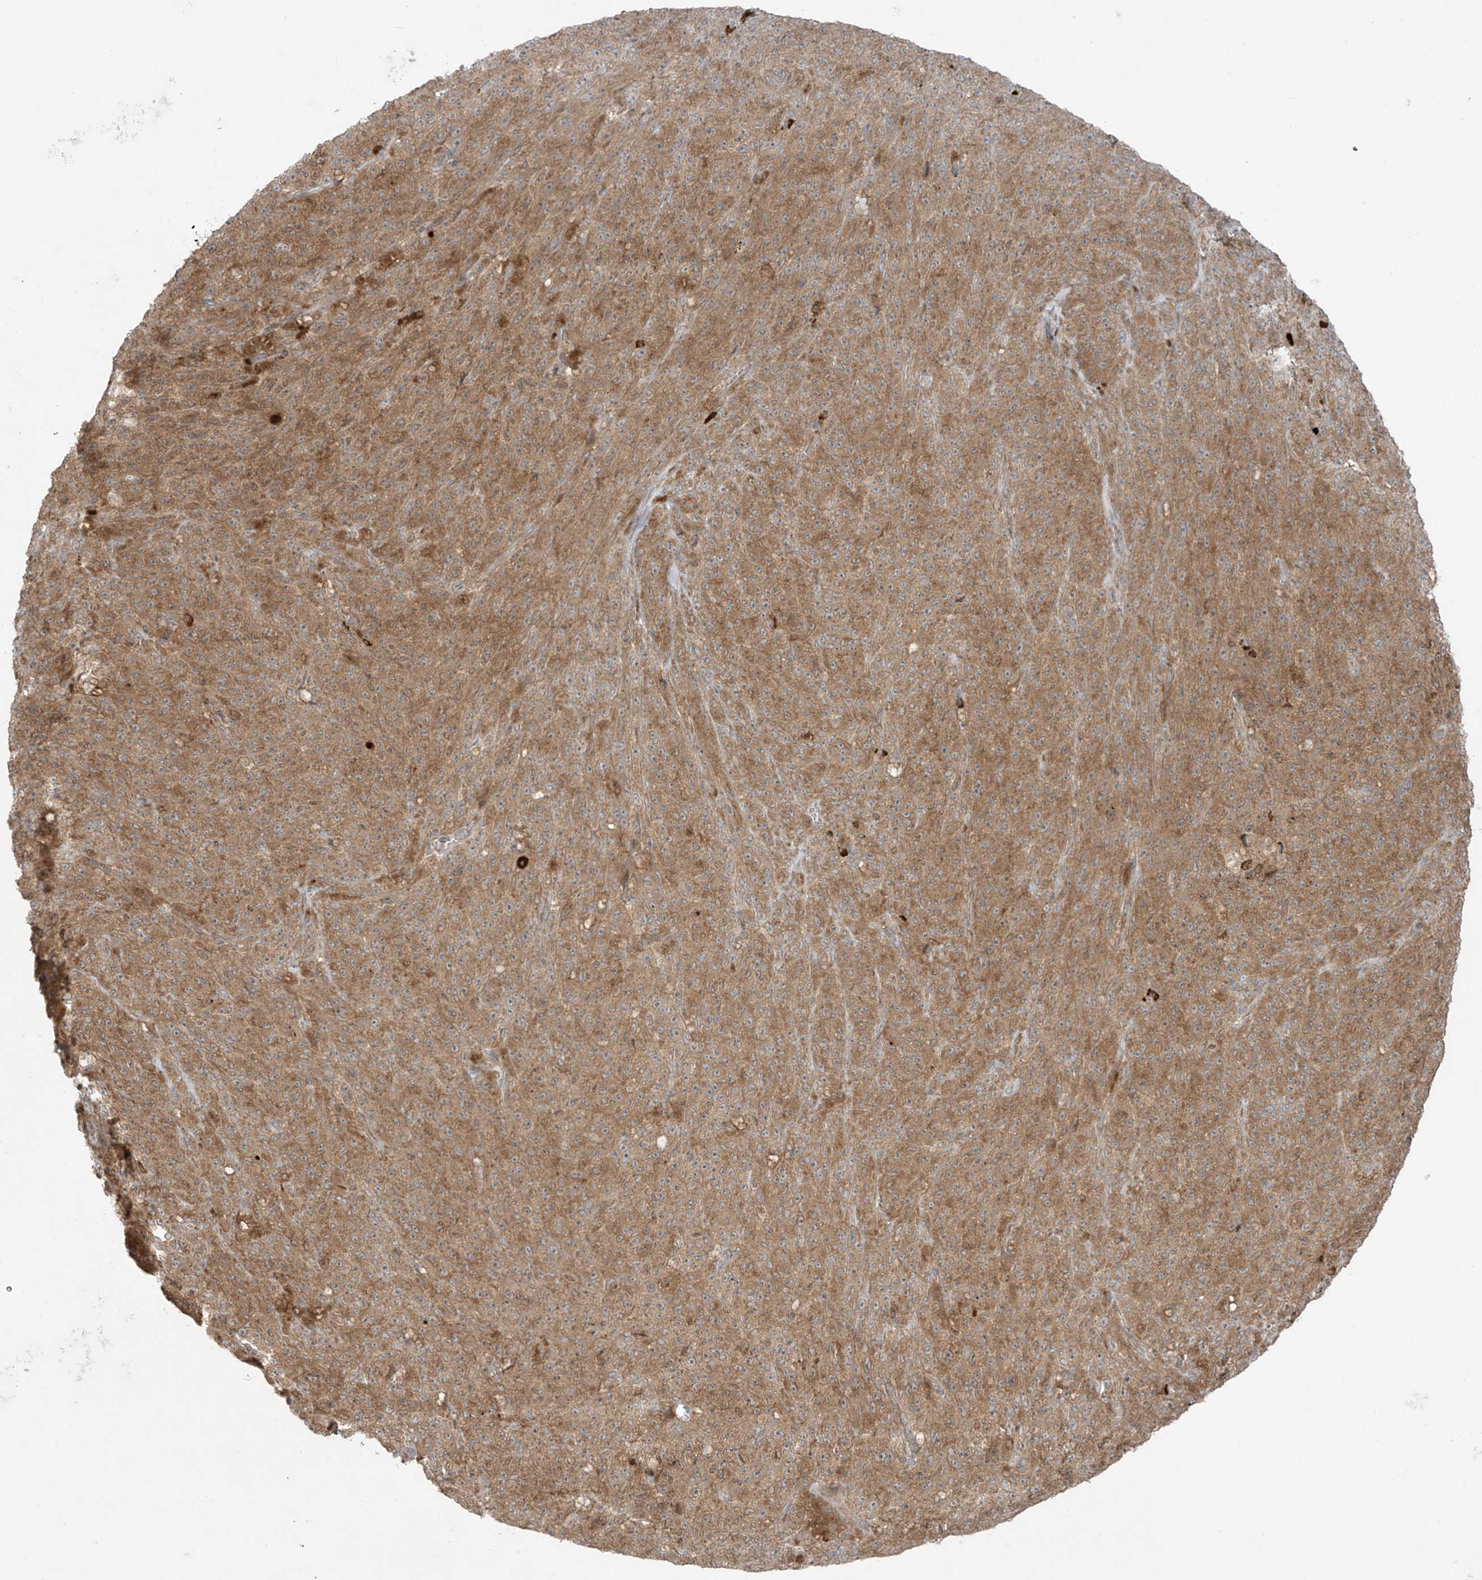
{"staining": {"intensity": "moderate", "quantity": ">75%", "location": "cytoplasmic/membranous"}, "tissue": "melanoma", "cell_type": "Tumor cells", "image_type": "cancer", "snomed": [{"axis": "morphology", "description": "Malignant melanoma, NOS"}, {"axis": "topography", "description": "Skin"}], "caption": "Melanoma stained with a brown dye demonstrates moderate cytoplasmic/membranous positive staining in approximately >75% of tumor cells.", "gene": "PPAT", "patient": {"sex": "female", "age": 82}}